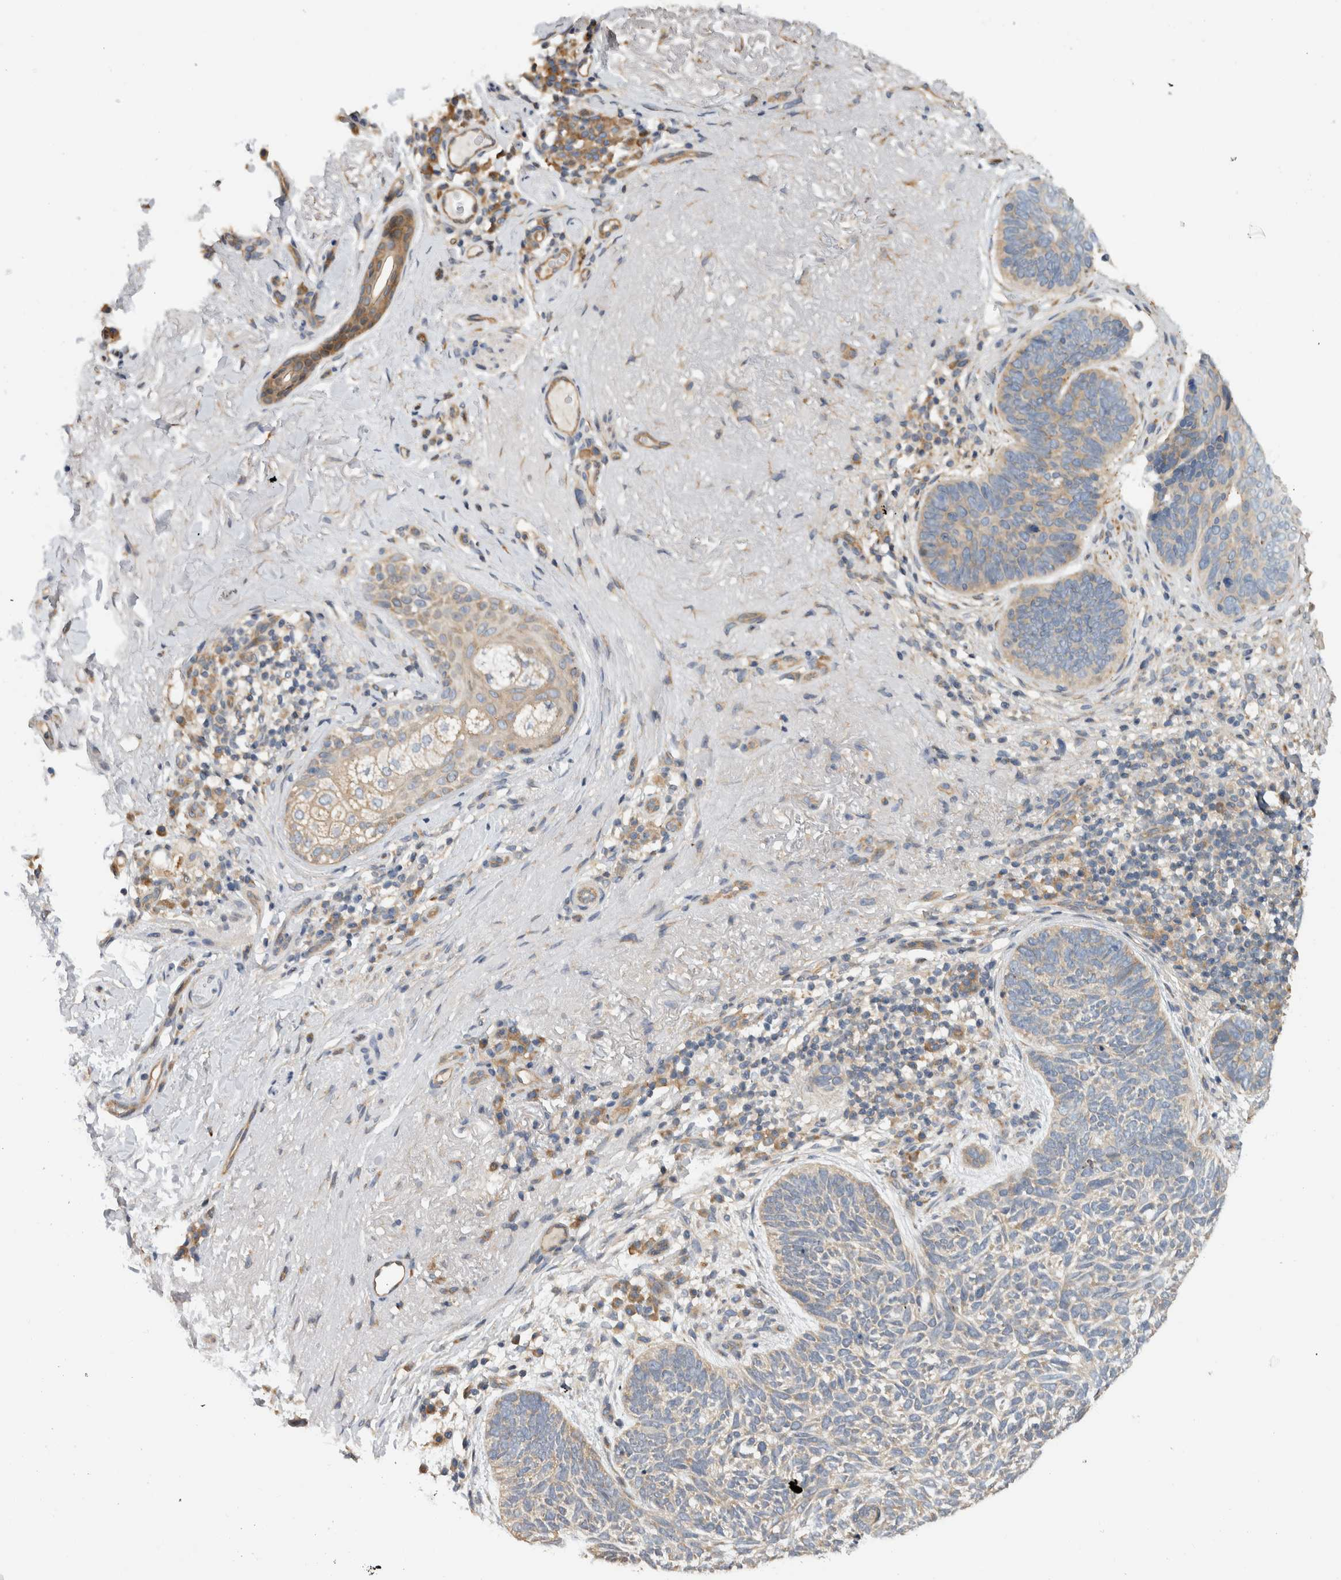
{"staining": {"intensity": "weak", "quantity": ">75%", "location": "cytoplasmic/membranous"}, "tissue": "skin cancer", "cell_type": "Tumor cells", "image_type": "cancer", "snomed": [{"axis": "morphology", "description": "Basal cell carcinoma"}, {"axis": "topography", "description": "Skin"}], "caption": "DAB immunohistochemical staining of skin cancer (basal cell carcinoma) reveals weak cytoplasmic/membranous protein positivity in approximately >75% of tumor cells. The protein is shown in brown color, while the nuclei are stained blue.", "gene": "PARP6", "patient": {"sex": "female", "age": 85}}